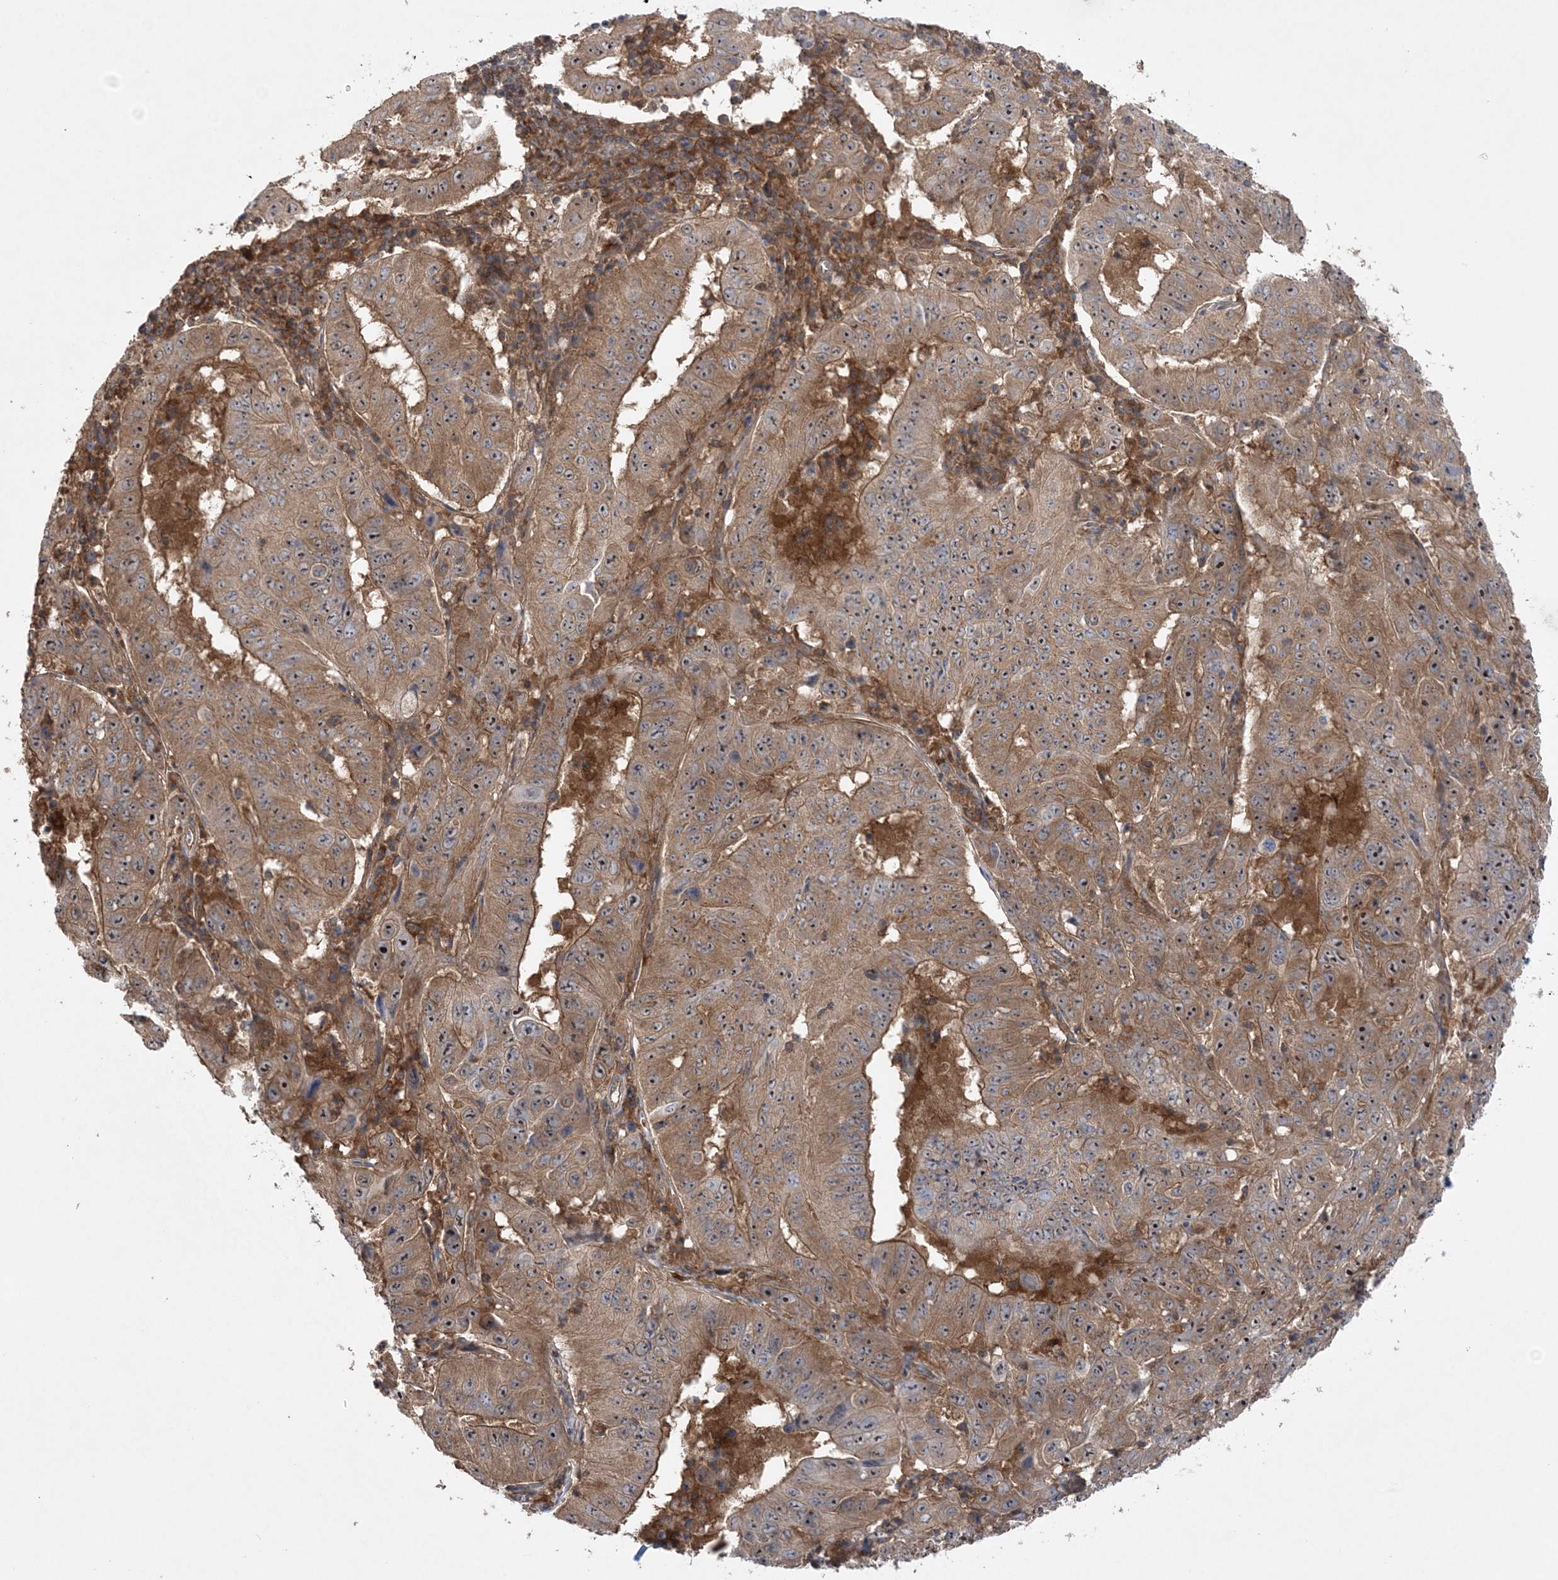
{"staining": {"intensity": "moderate", "quantity": "25%-75%", "location": "cytoplasmic/membranous"}, "tissue": "pancreatic cancer", "cell_type": "Tumor cells", "image_type": "cancer", "snomed": [{"axis": "morphology", "description": "Adenocarcinoma, NOS"}, {"axis": "topography", "description": "Pancreas"}], "caption": "About 25%-75% of tumor cells in pancreatic cancer reveal moderate cytoplasmic/membranous protein positivity as visualized by brown immunohistochemical staining.", "gene": "ACAP2", "patient": {"sex": "male", "age": 63}}